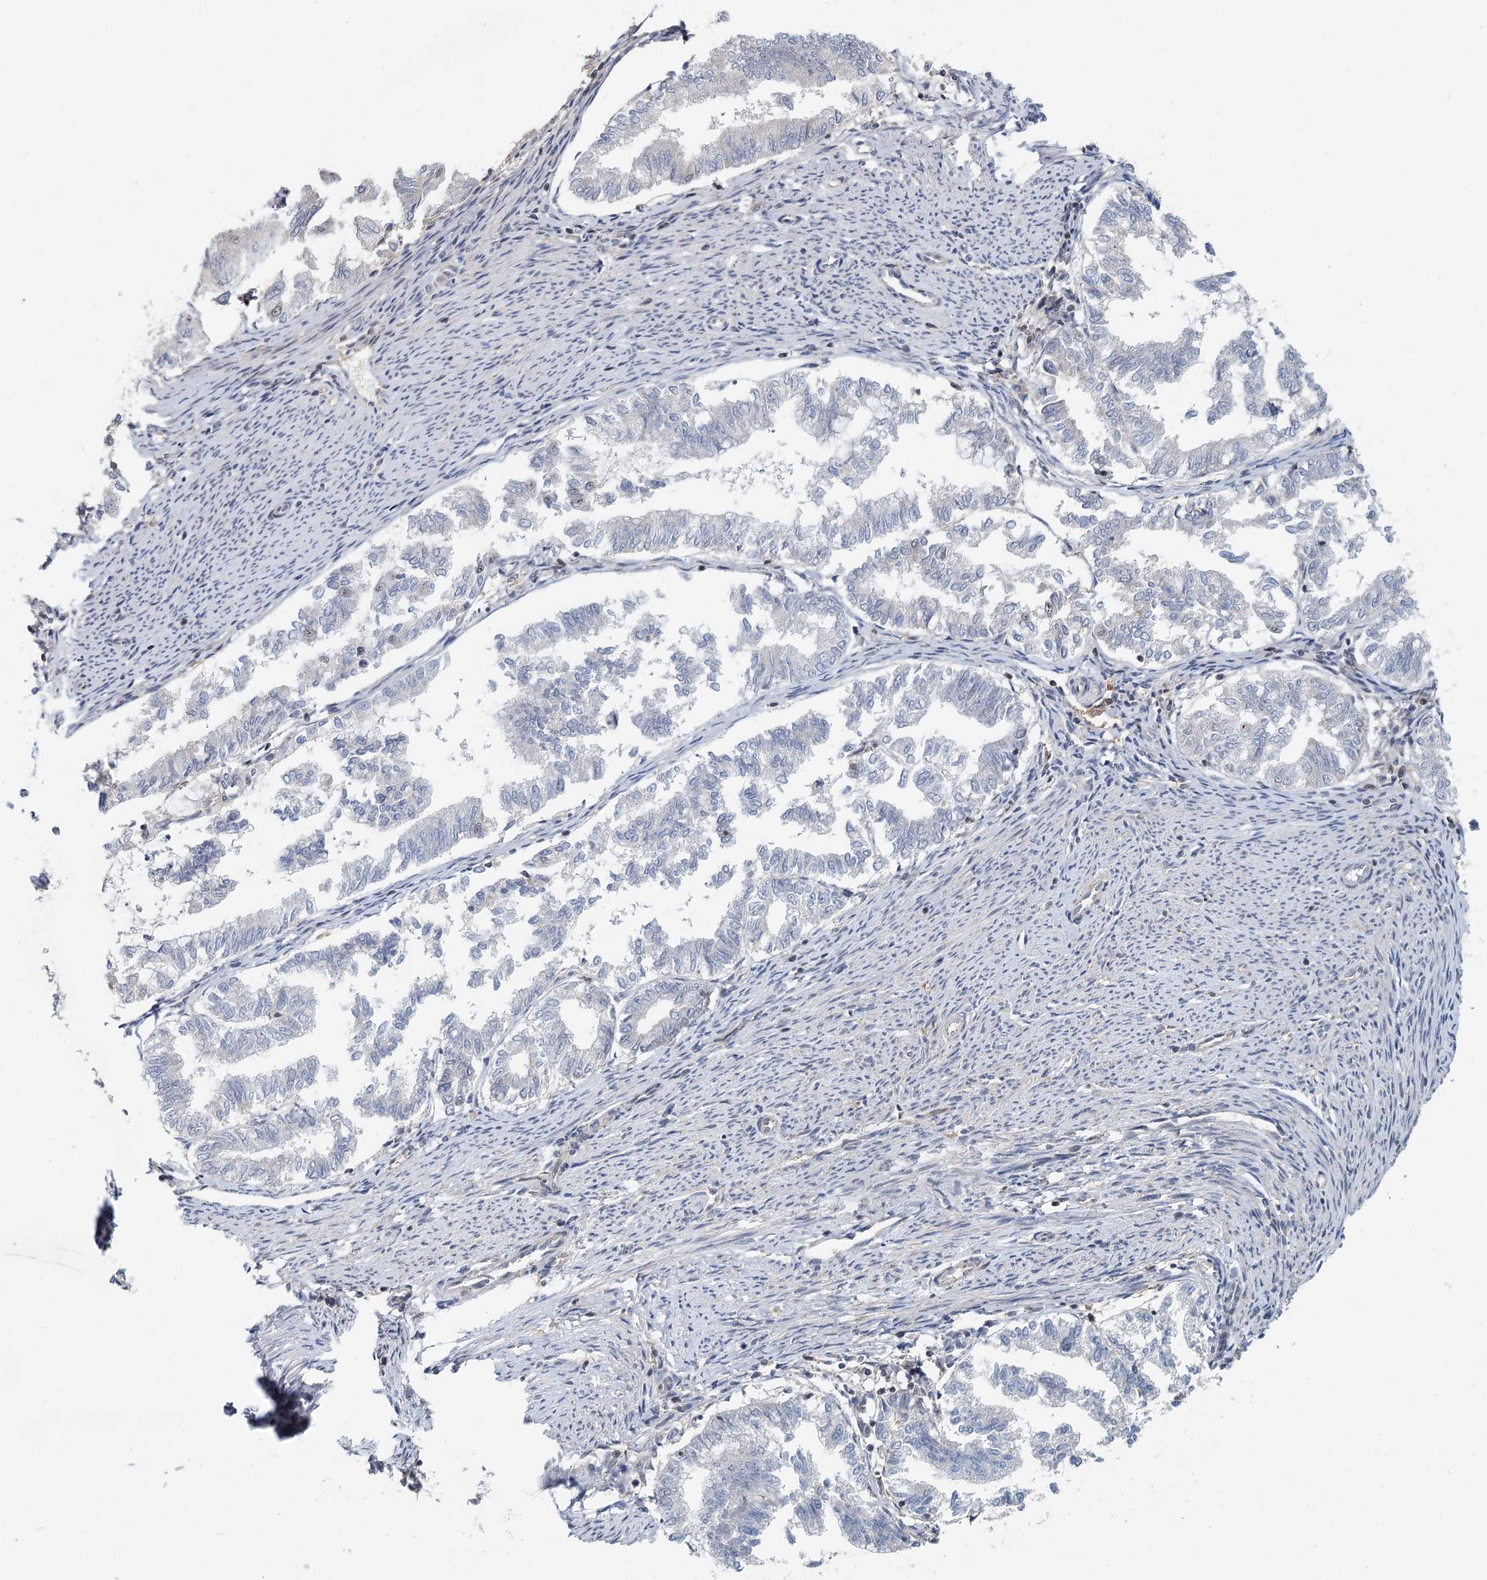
{"staining": {"intensity": "negative", "quantity": "none", "location": "none"}, "tissue": "endometrial cancer", "cell_type": "Tumor cells", "image_type": "cancer", "snomed": [{"axis": "morphology", "description": "Adenocarcinoma, NOS"}, {"axis": "topography", "description": "Endometrium"}], "caption": "High power microscopy photomicrograph of an IHC image of endometrial cancer (adenocarcinoma), revealing no significant positivity in tumor cells.", "gene": "CDC42SE2", "patient": {"sex": "female", "age": 79}}